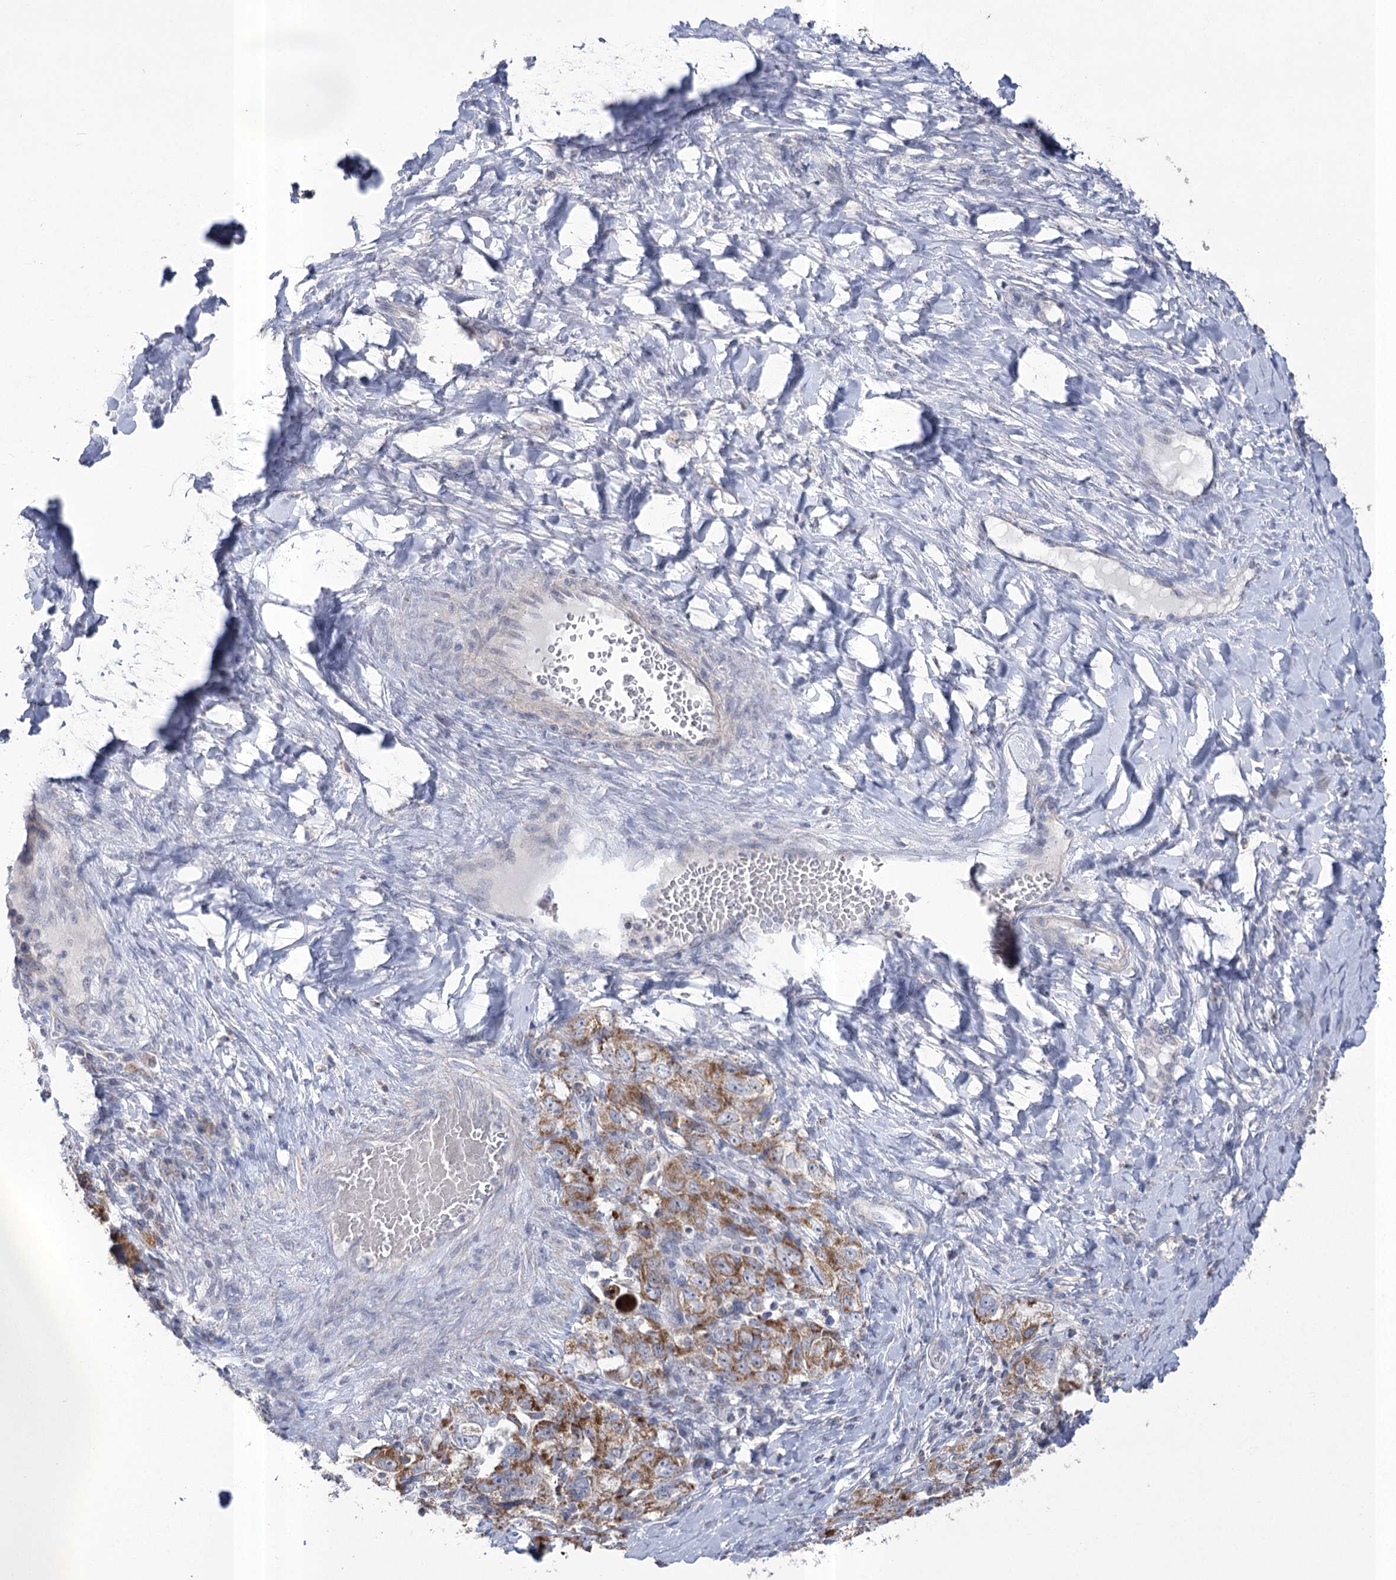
{"staining": {"intensity": "moderate", "quantity": ">75%", "location": "cytoplasmic/membranous"}, "tissue": "ovarian cancer", "cell_type": "Tumor cells", "image_type": "cancer", "snomed": [{"axis": "morphology", "description": "Carcinoma, NOS"}, {"axis": "morphology", "description": "Cystadenocarcinoma, serous, NOS"}, {"axis": "topography", "description": "Ovary"}], "caption": "Ovarian cancer stained for a protein displays moderate cytoplasmic/membranous positivity in tumor cells. (brown staining indicates protein expression, while blue staining denotes nuclei).", "gene": "PDHB", "patient": {"sex": "female", "age": 69}}